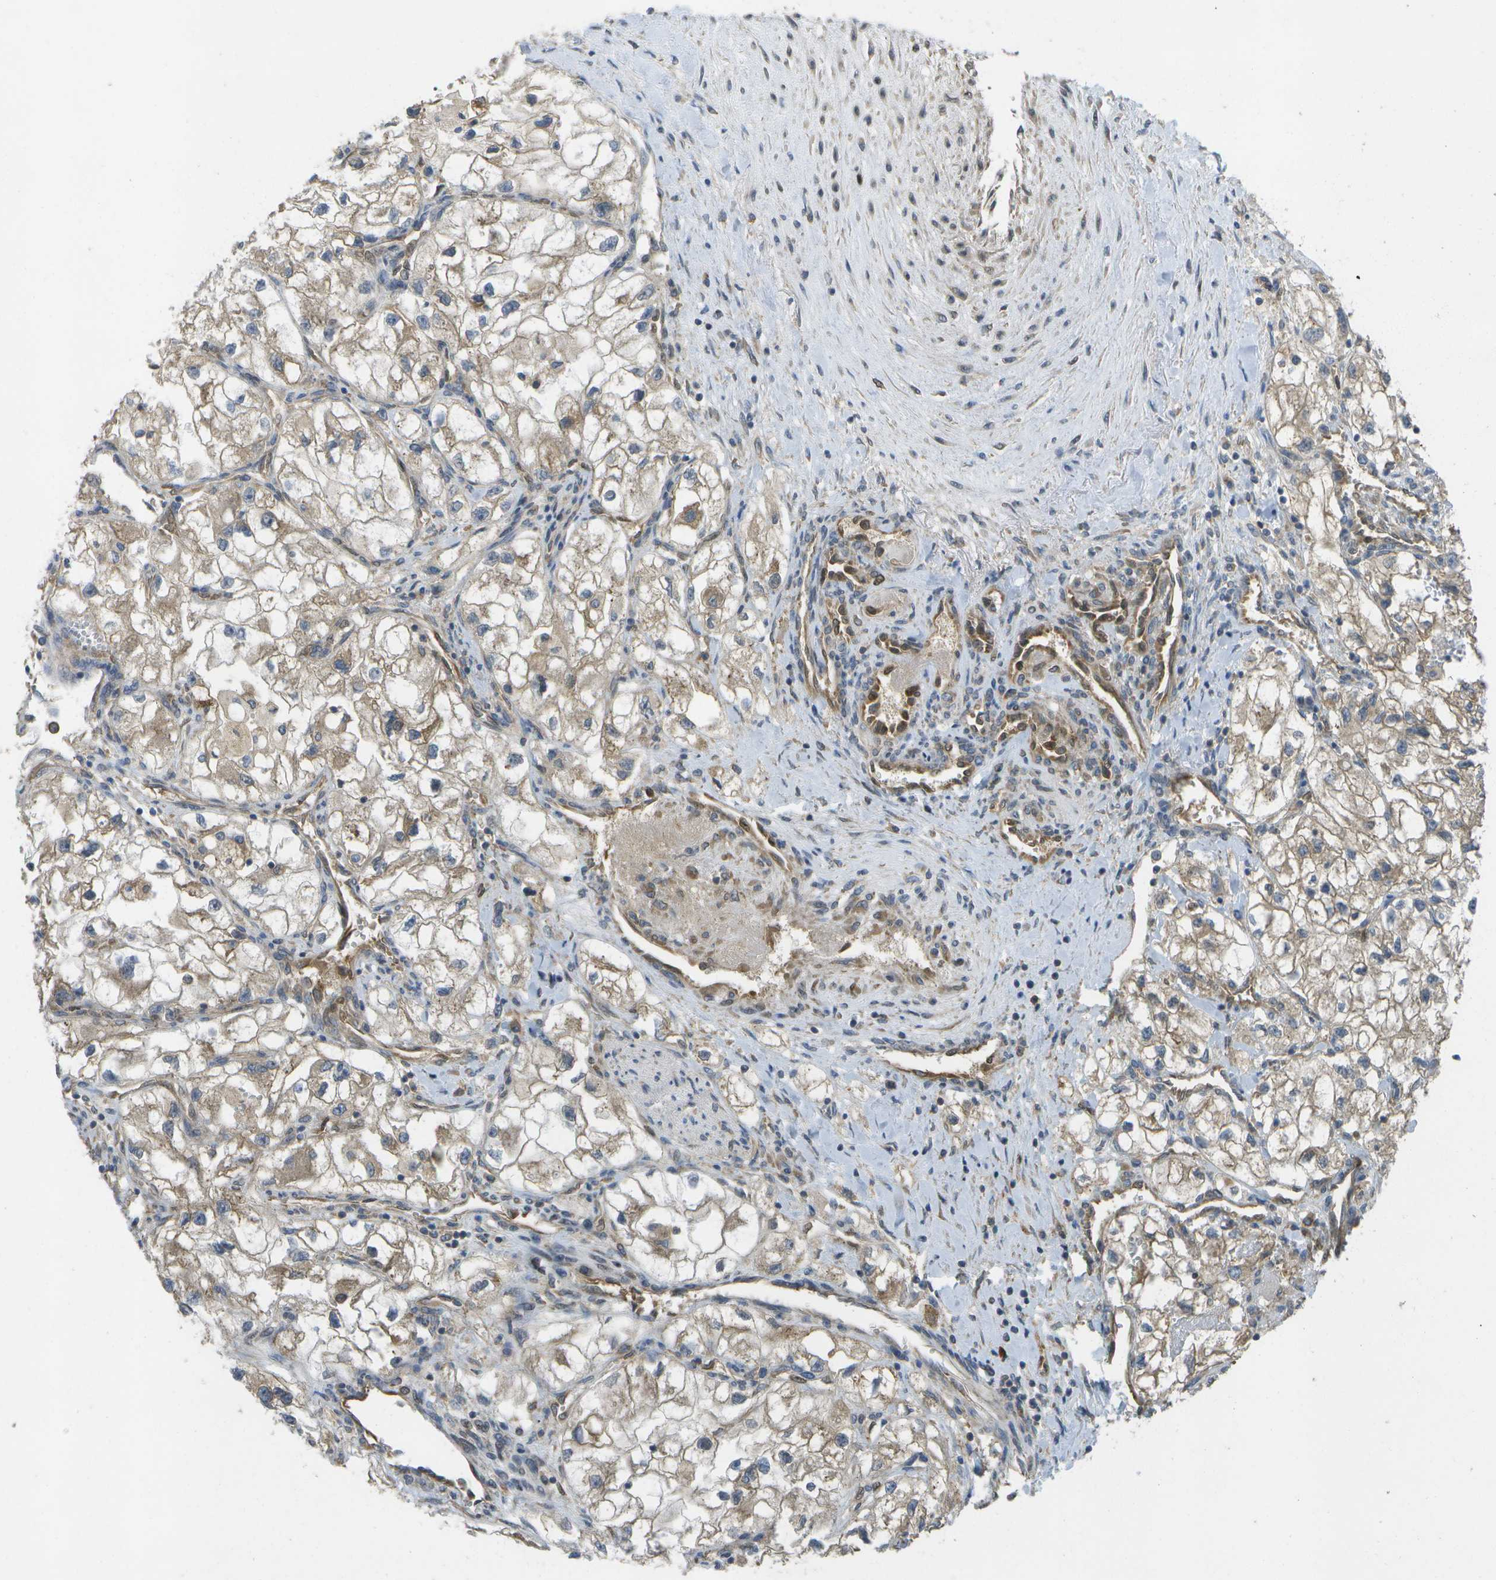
{"staining": {"intensity": "weak", "quantity": ">75%", "location": "cytoplasmic/membranous"}, "tissue": "renal cancer", "cell_type": "Tumor cells", "image_type": "cancer", "snomed": [{"axis": "morphology", "description": "Adenocarcinoma, NOS"}, {"axis": "topography", "description": "Kidney"}], "caption": "The micrograph demonstrates staining of renal cancer (adenocarcinoma), revealing weak cytoplasmic/membranous protein staining (brown color) within tumor cells. (DAB (3,3'-diaminobenzidine) = brown stain, brightfield microscopy at high magnification).", "gene": "DPM3", "patient": {"sex": "female", "age": 70}}